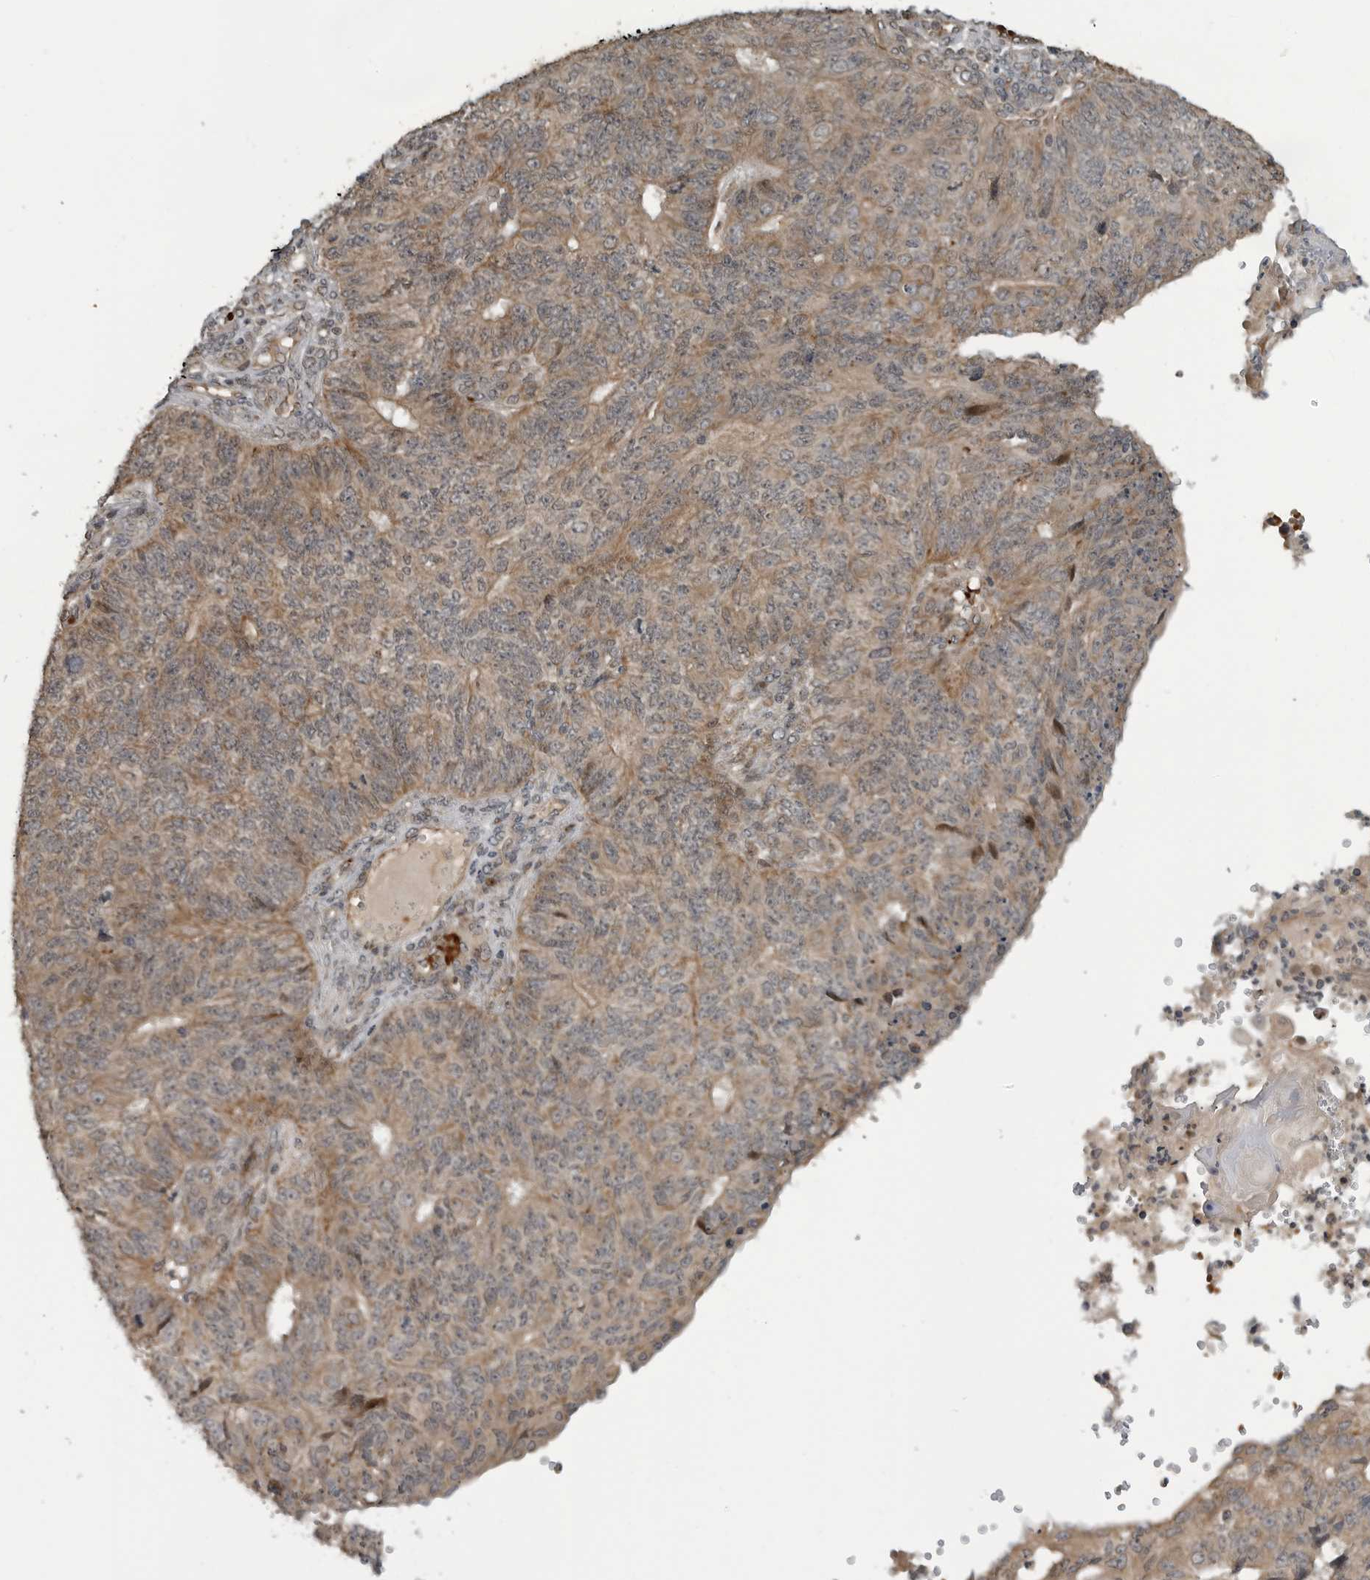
{"staining": {"intensity": "moderate", "quantity": ">75%", "location": "cytoplasmic/membranous"}, "tissue": "endometrial cancer", "cell_type": "Tumor cells", "image_type": "cancer", "snomed": [{"axis": "morphology", "description": "Adenocarcinoma, NOS"}, {"axis": "topography", "description": "Endometrium"}], "caption": "Immunohistochemical staining of human adenocarcinoma (endometrial) reveals moderate cytoplasmic/membranous protein expression in about >75% of tumor cells.", "gene": "FAAP100", "patient": {"sex": "female", "age": 32}}